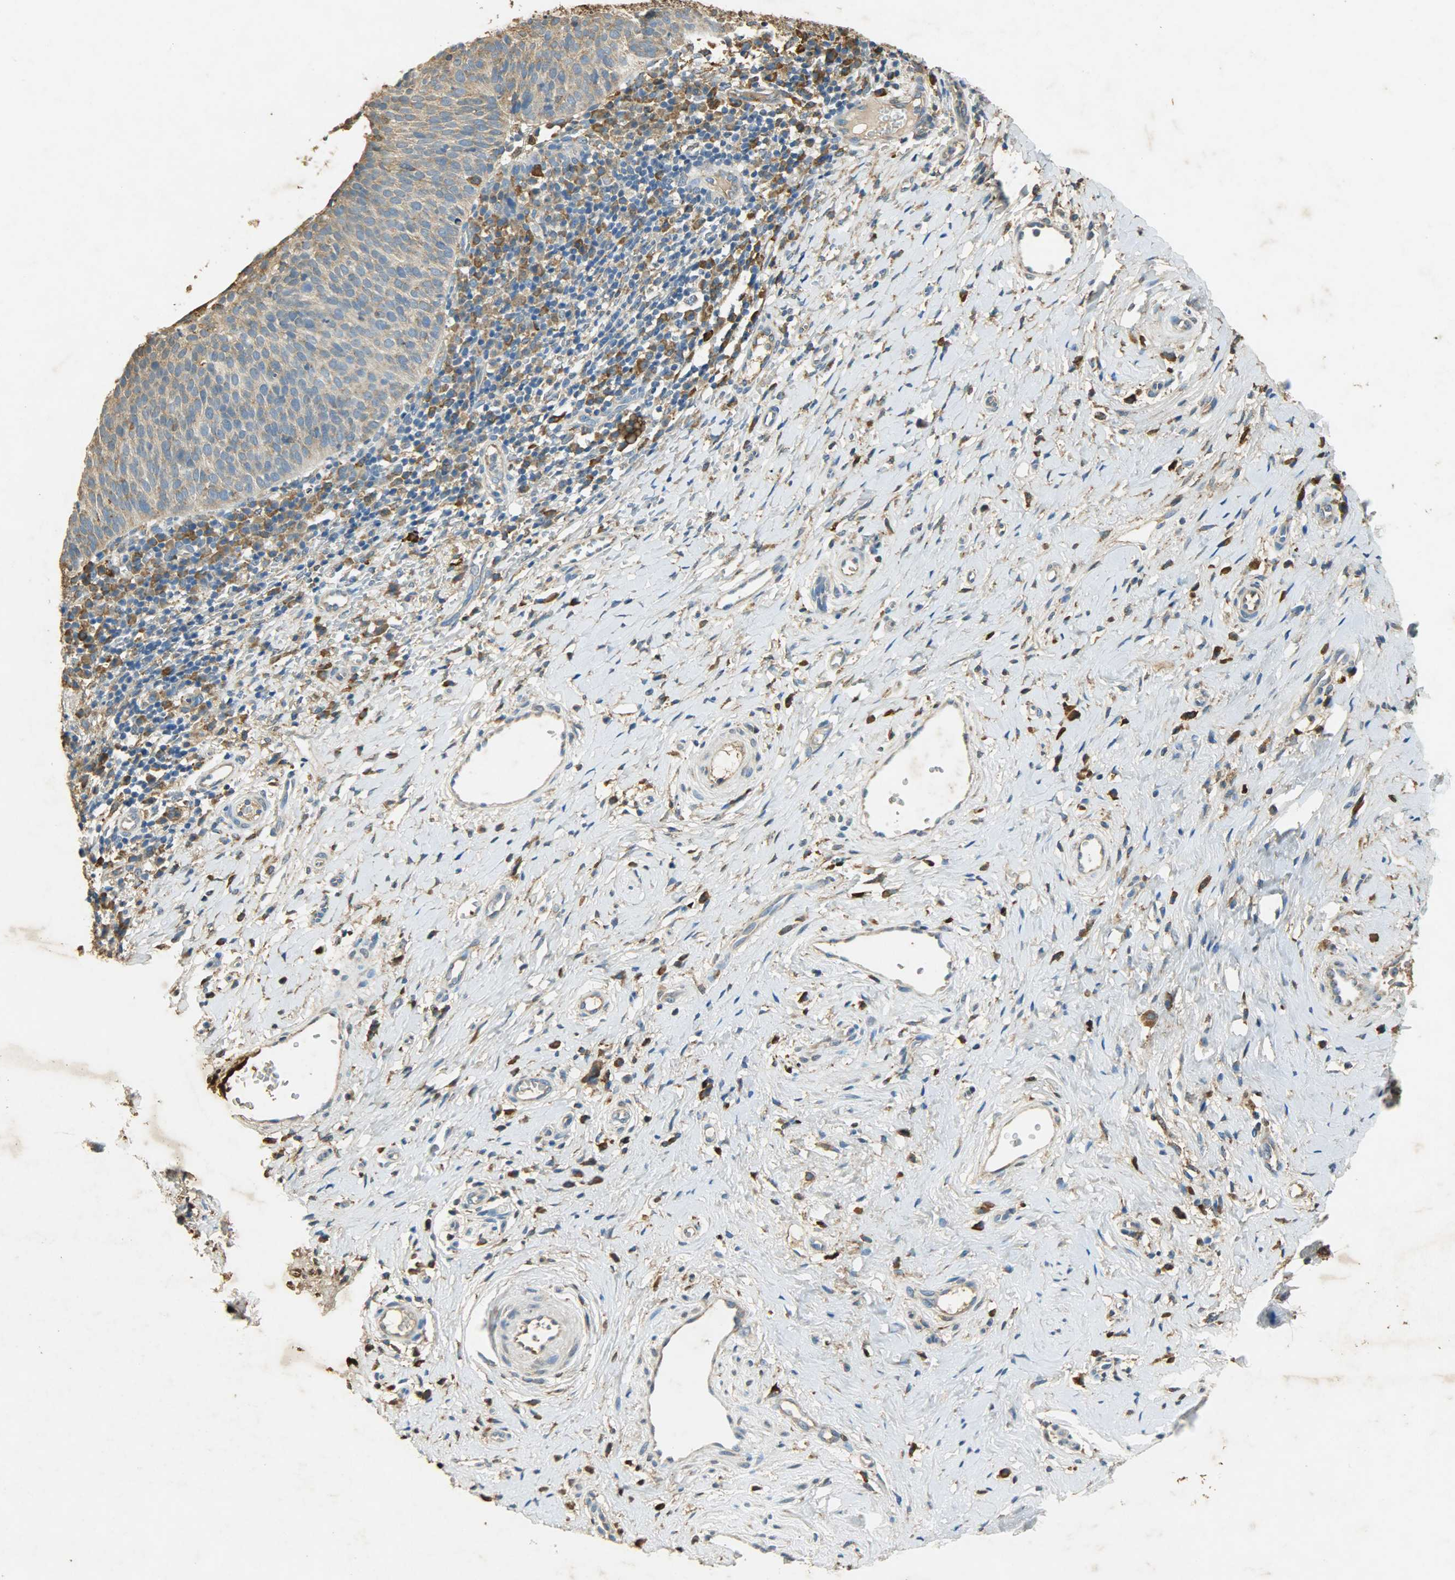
{"staining": {"intensity": "moderate", "quantity": ">75%", "location": "cytoplasmic/membranous"}, "tissue": "cervical cancer", "cell_type": "Tumor cells", "image_type": "cancer", "snomed": [{"axis": "morphology", "description": "Normal tissue, NOS"}, {"axis": "morphology", "description": "Squamous cell carcinoma, NOS"}, {"axis": "topography", "description": "Cervix"}], "caption": "Cervical cancer stained with a protein marker displays moderate staining in tumor cells.", "gene": "HSPA5", "patient": {"sex": "female", "age": 39}}